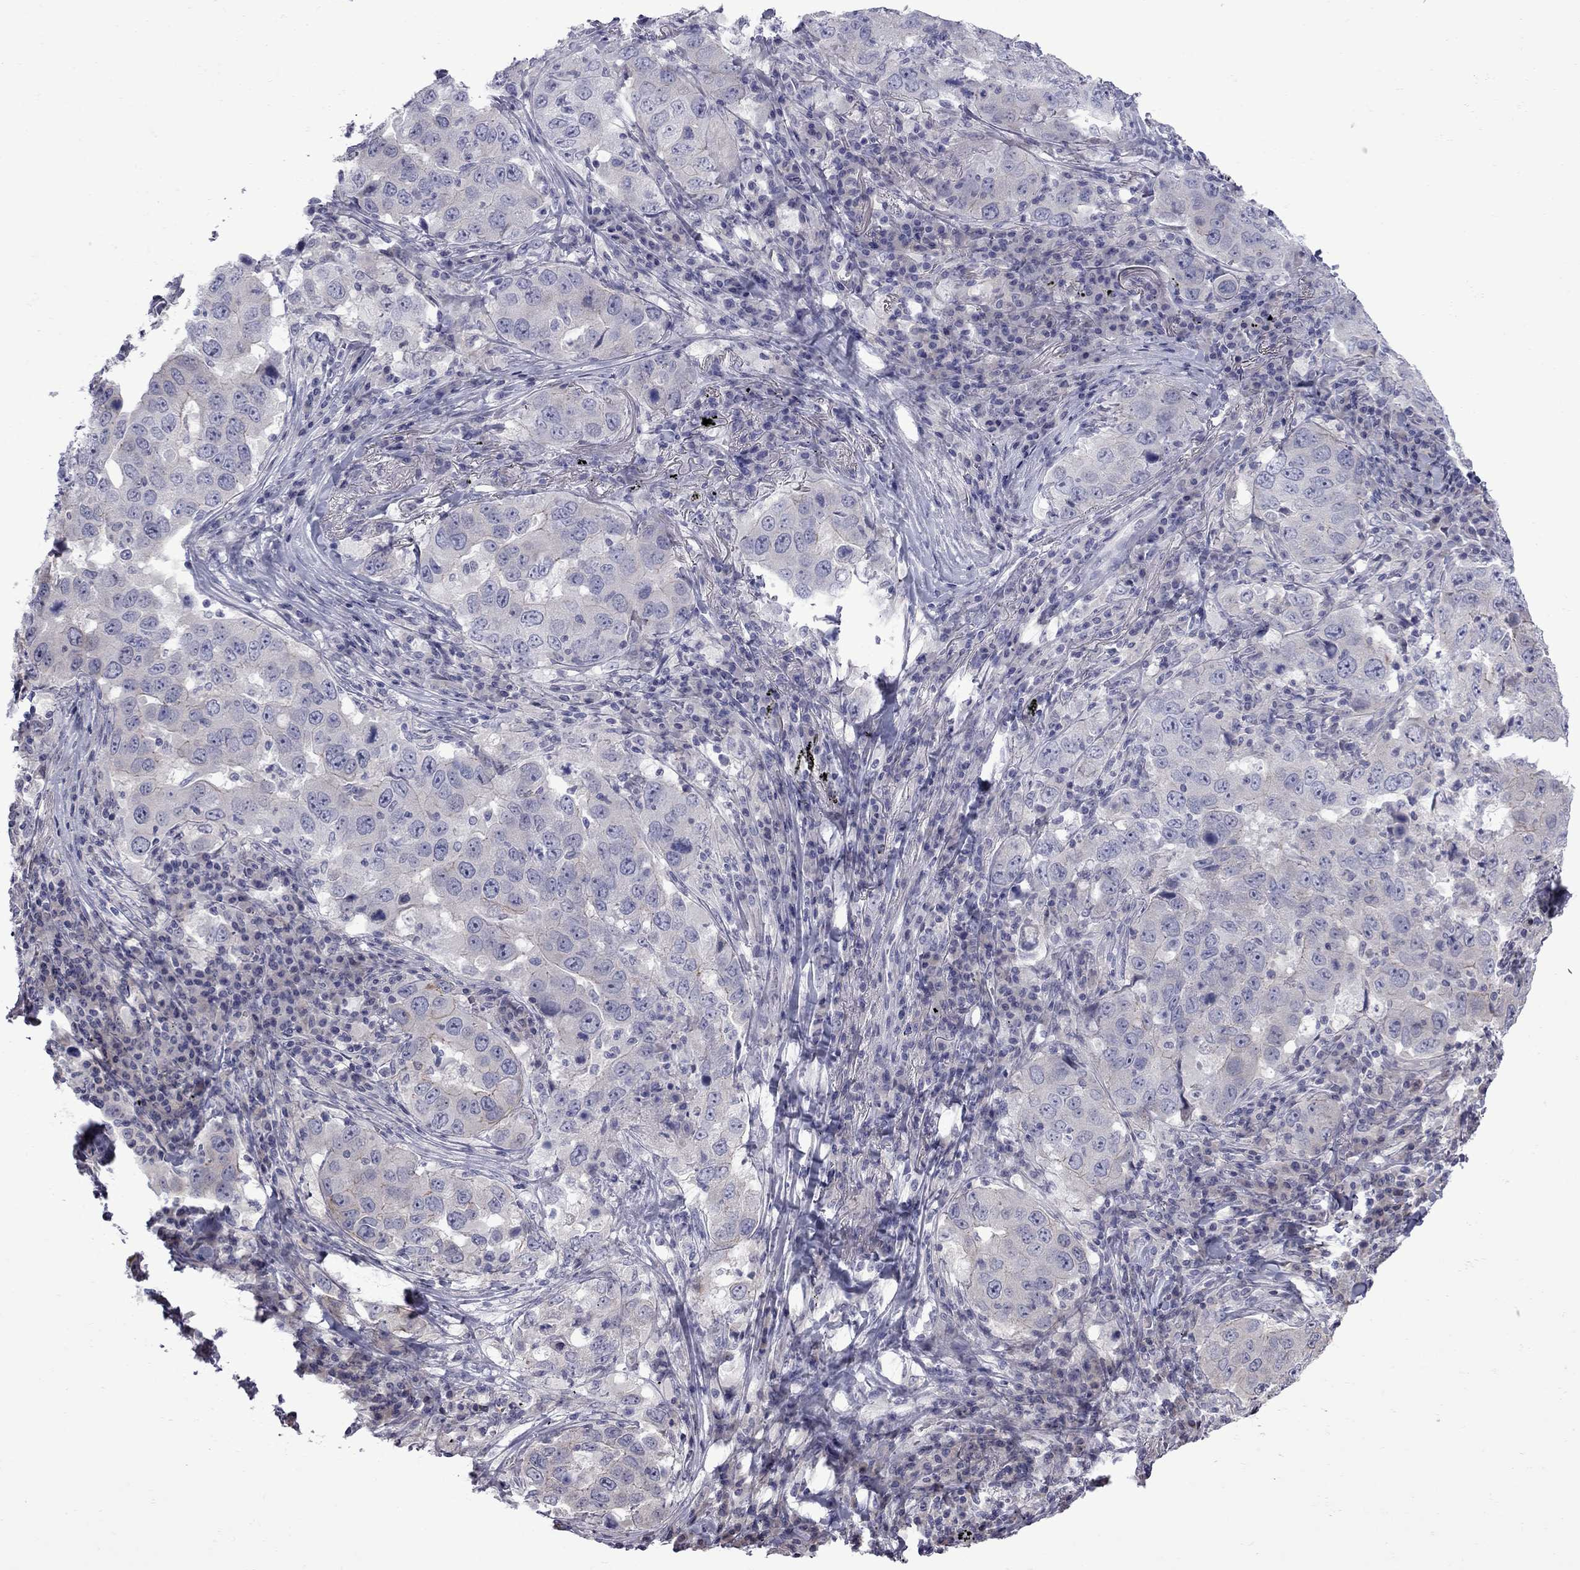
{"staining": {"intensity": "negative", "quantity": "none", "location": "none"}, "tissue": "lung cancer", "cell_type": "Tumor cells", "image_type": "cancer", "snomed": [{"axis": "morphology", "description": "Adenocarcinoma, NOS"}, {"axis": "topography", "description": "Lung"}], "caption": "Tumor cells are negative for protein expression in human lung cancer (adenocarcinoma).", "gene": "NRARP", "patient": {"sex": "male", "age": 73}}